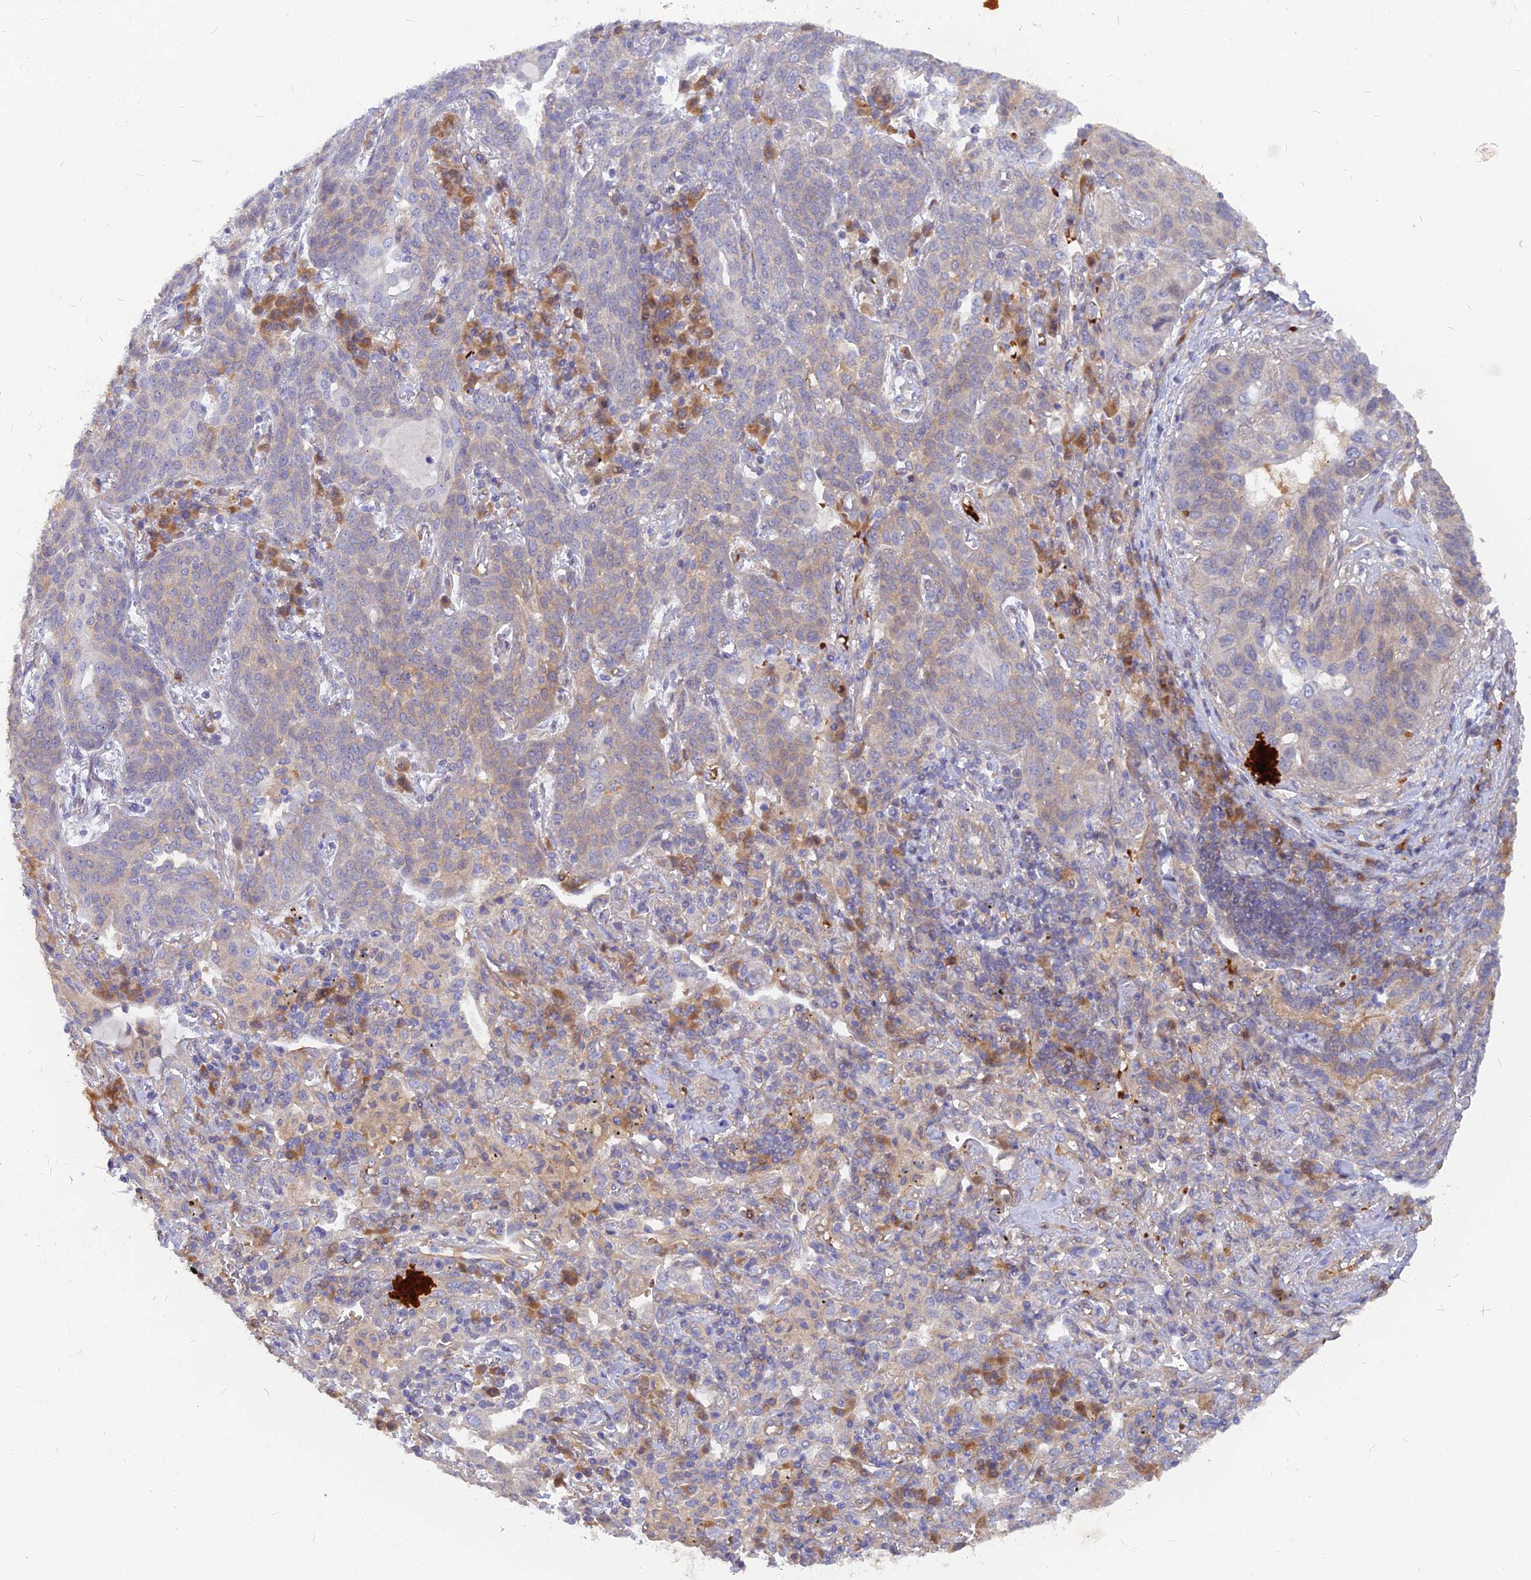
{"staining": {"intensity": "weak", "quantity": "<25%", "location": "cytoplasmic/membranous"}, "tissue": "lung cancer", "cell_type": "Tumor cells", "image_type": "cancer", "snomed": [{"axis": "morphology", "description": "Squamous cell carcinoma, NOS"}, {"axis": "topography", "description": "Lung"}], "caption": "Lung cancer was stained to show a protein in brown. There is no significant staining in tumor cells. (DAB (3,3'-diaminobenzidine) immunohistochemistry (IHC) visualized using brightfield microscopy, high magnification).", "gene": "ARL2BP", "patient": {"sex": "female", "age": 70}}